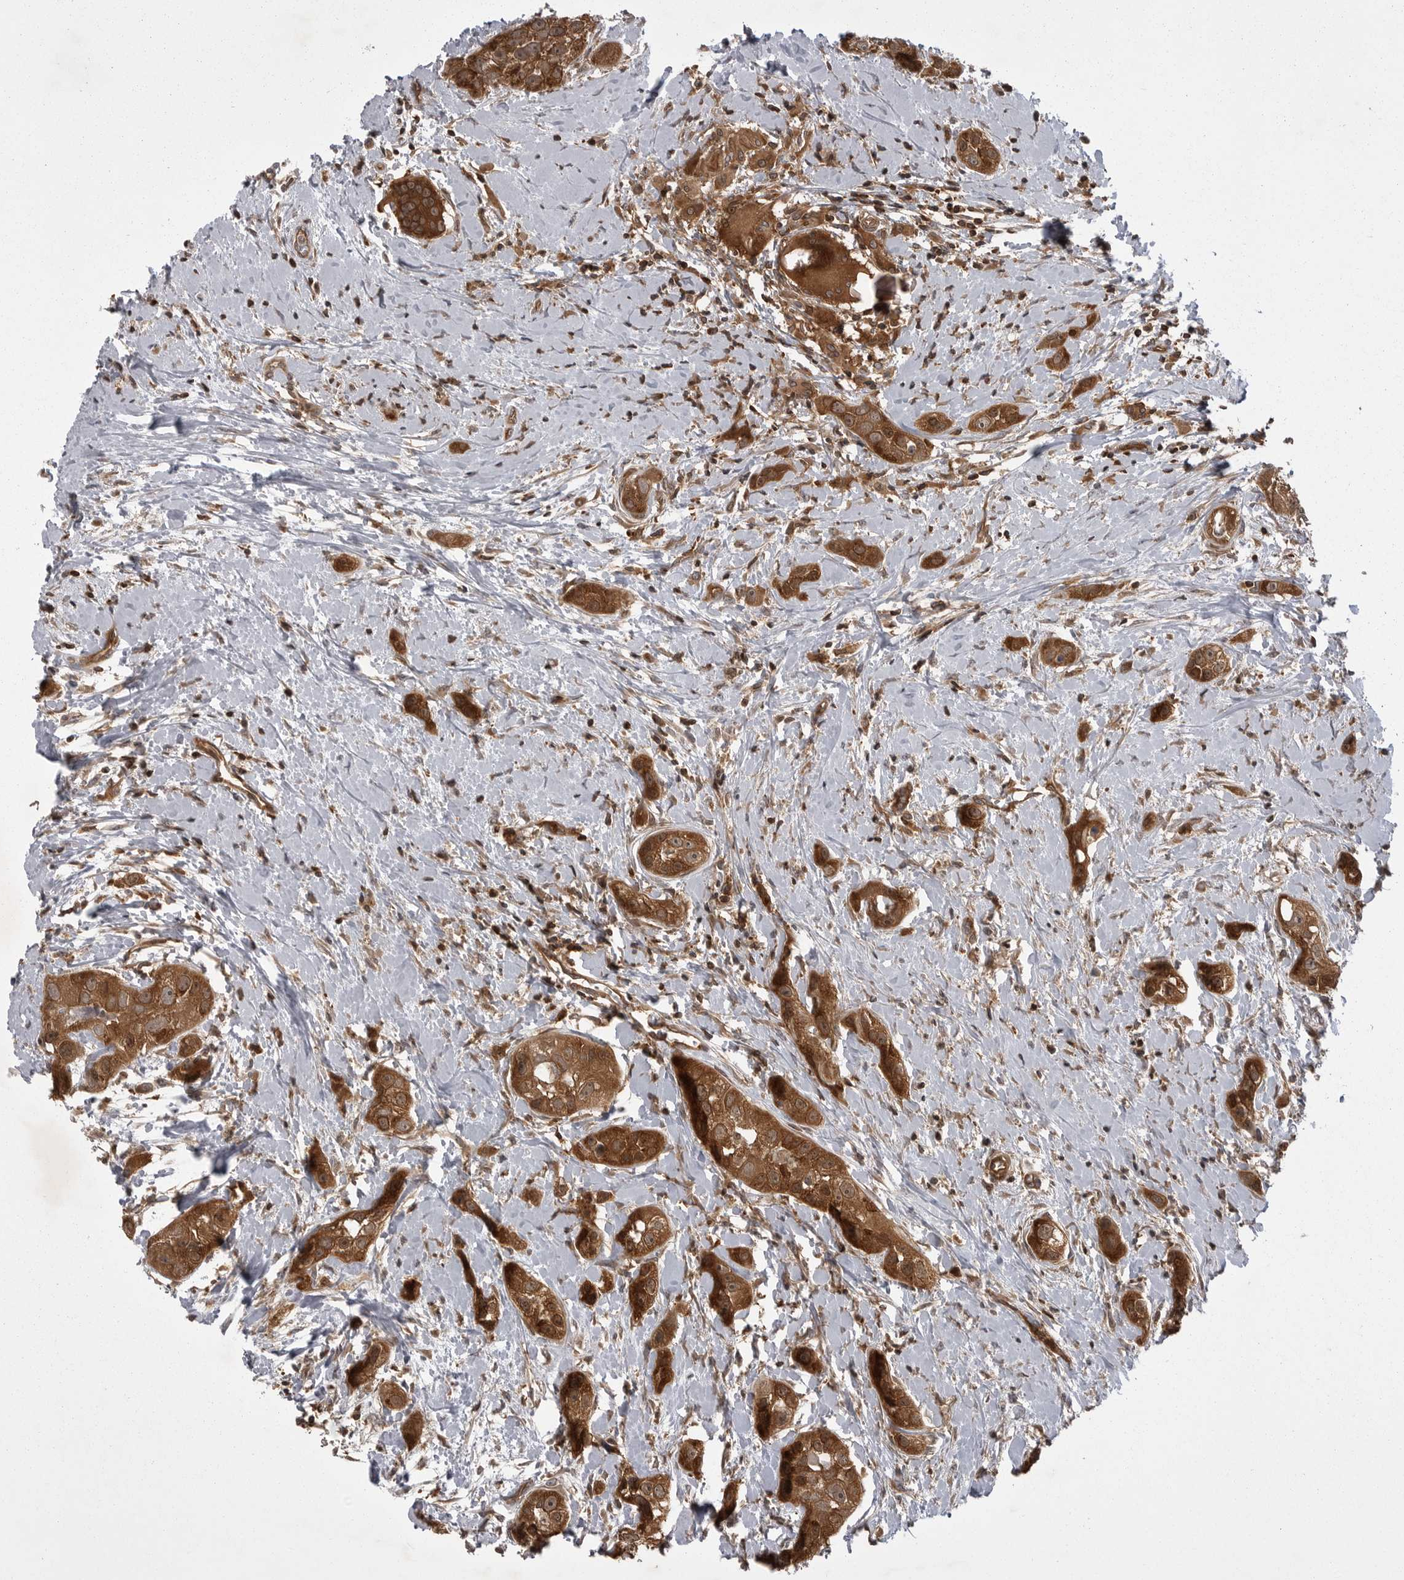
{"staining": {"intensity": "strong", "quantity": ">75%", "location": "cytoplasmic/membranous,nuclear"}, "tissue": "head and neck cancer", "cell_type": "Tumor cells", "image_type": "cancer", "snomed": [{"axis": "morphology", "description": "Normal tissue, NOS"}, {"axis": "morphology", "description": "Squamous cell carcinoma, NOS"}, {"axis": "topography", "description": "Skeletal muscle"}, {"axis": "topography", "description": "Head-Neck"}], "caption": "IHC (DAB (3,3'-diaminobenzidine)) staining of human head and neck cancer reveals strong cytoplasmic/membranous and nuclear protein staining in approximately >75% of tumor cells. The protein is stained brown, and the nuclei are stained in blue (DAB (3,3'-diaminobenzidine) IHC with brightfield microscopy, high magnification).", "gene": "STK24", "patient": {"sex": "male", "age": 51}}